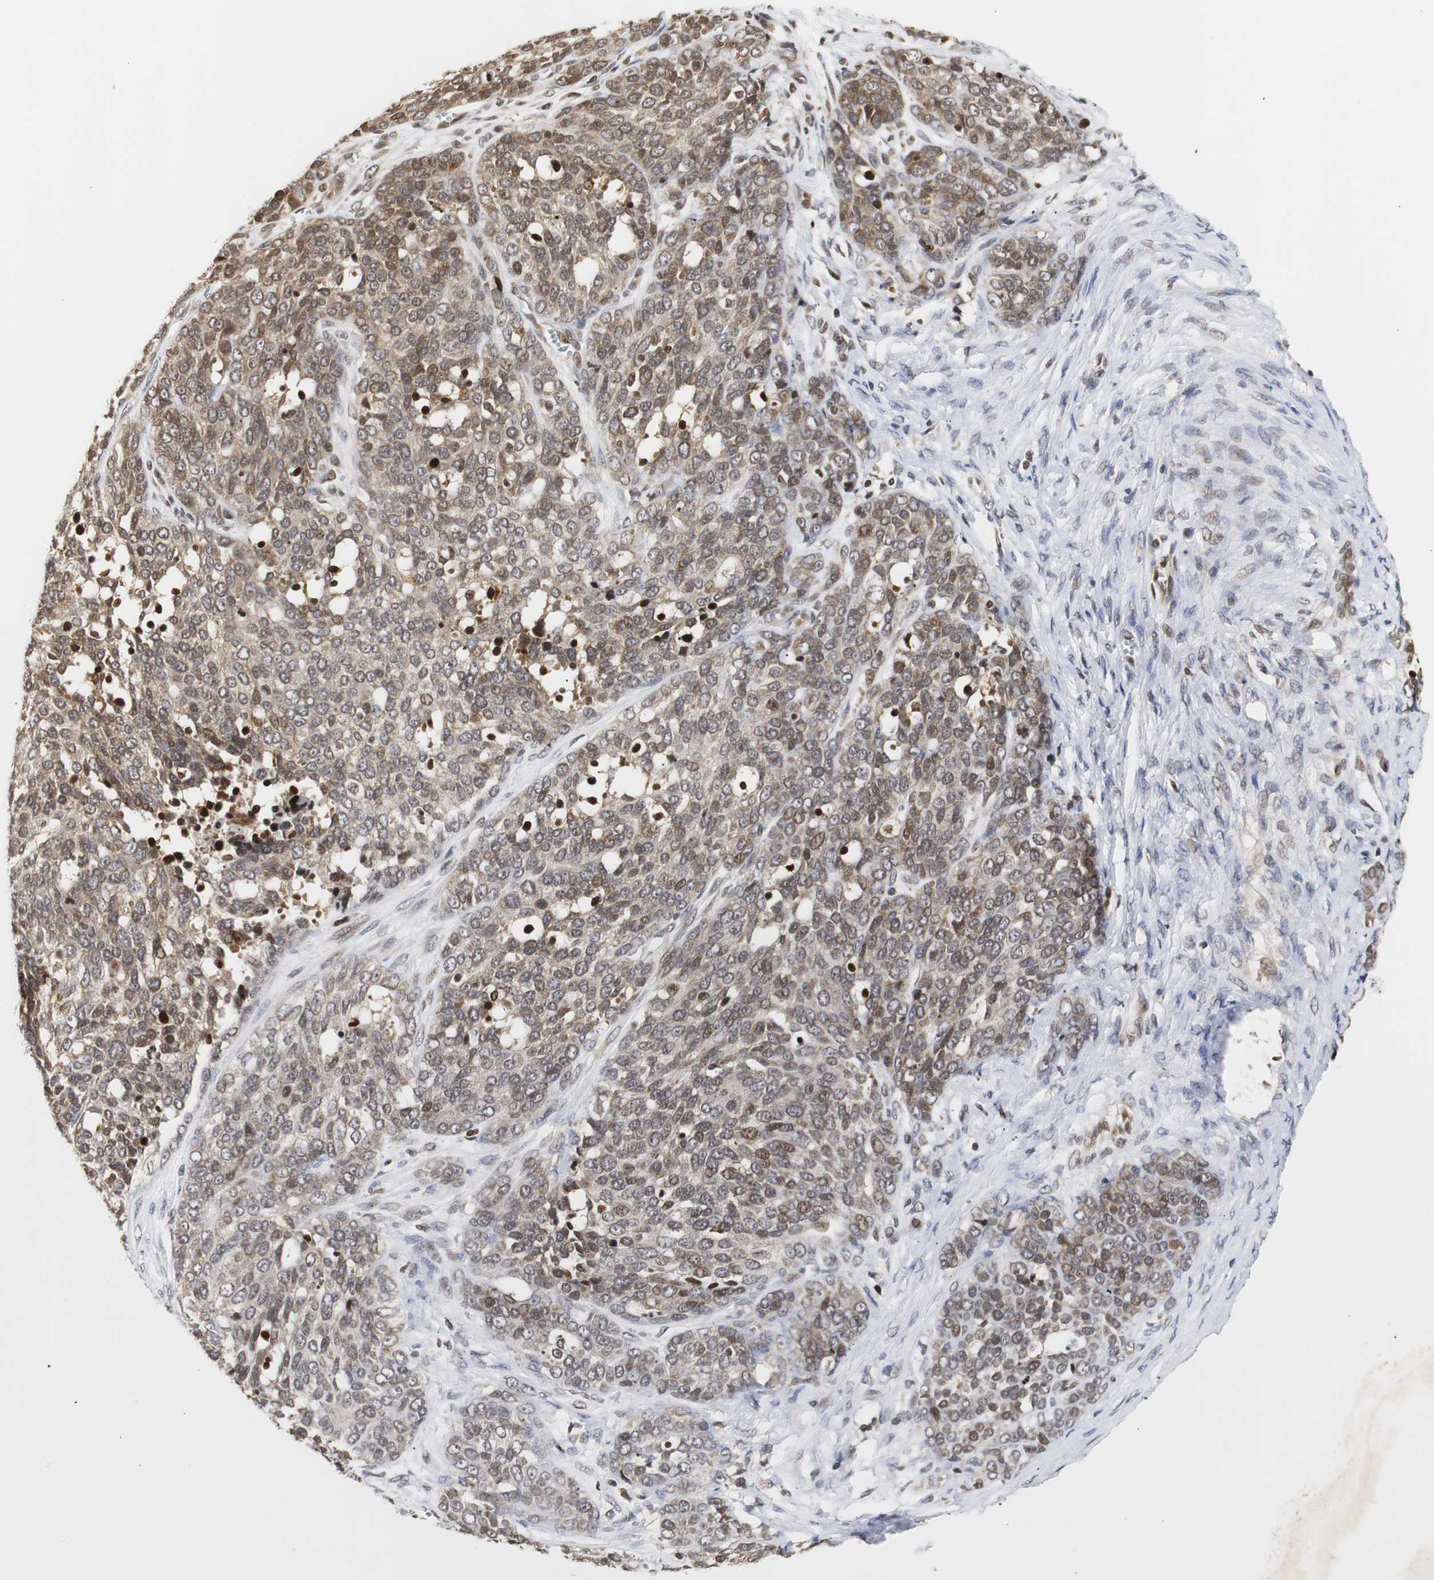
{"staining": {"intensity": "moderate", "quantity": "25%-75%", "location": "cytoplasmic/membranous,nuclear"}, "tissue": "ovarian cancer", "cell_type": "Tumor cells", "image_type": "cancer", "snomed": [{"axis": "morphology", "description": "Cystadenocarcinoma, serous, NOS"}, {"axis": "topography", "description": "Ovary"}], "caption": "Immunohistochemical staining of human serous cystadenocarcinoma (ovarian) displays moderate cytoplasmic/membranous and nuclear protein expression in about 25%-75% of tumor cells.", "gene": "ZFC3H1", "patient": {"sex": "female", "age": 44}}